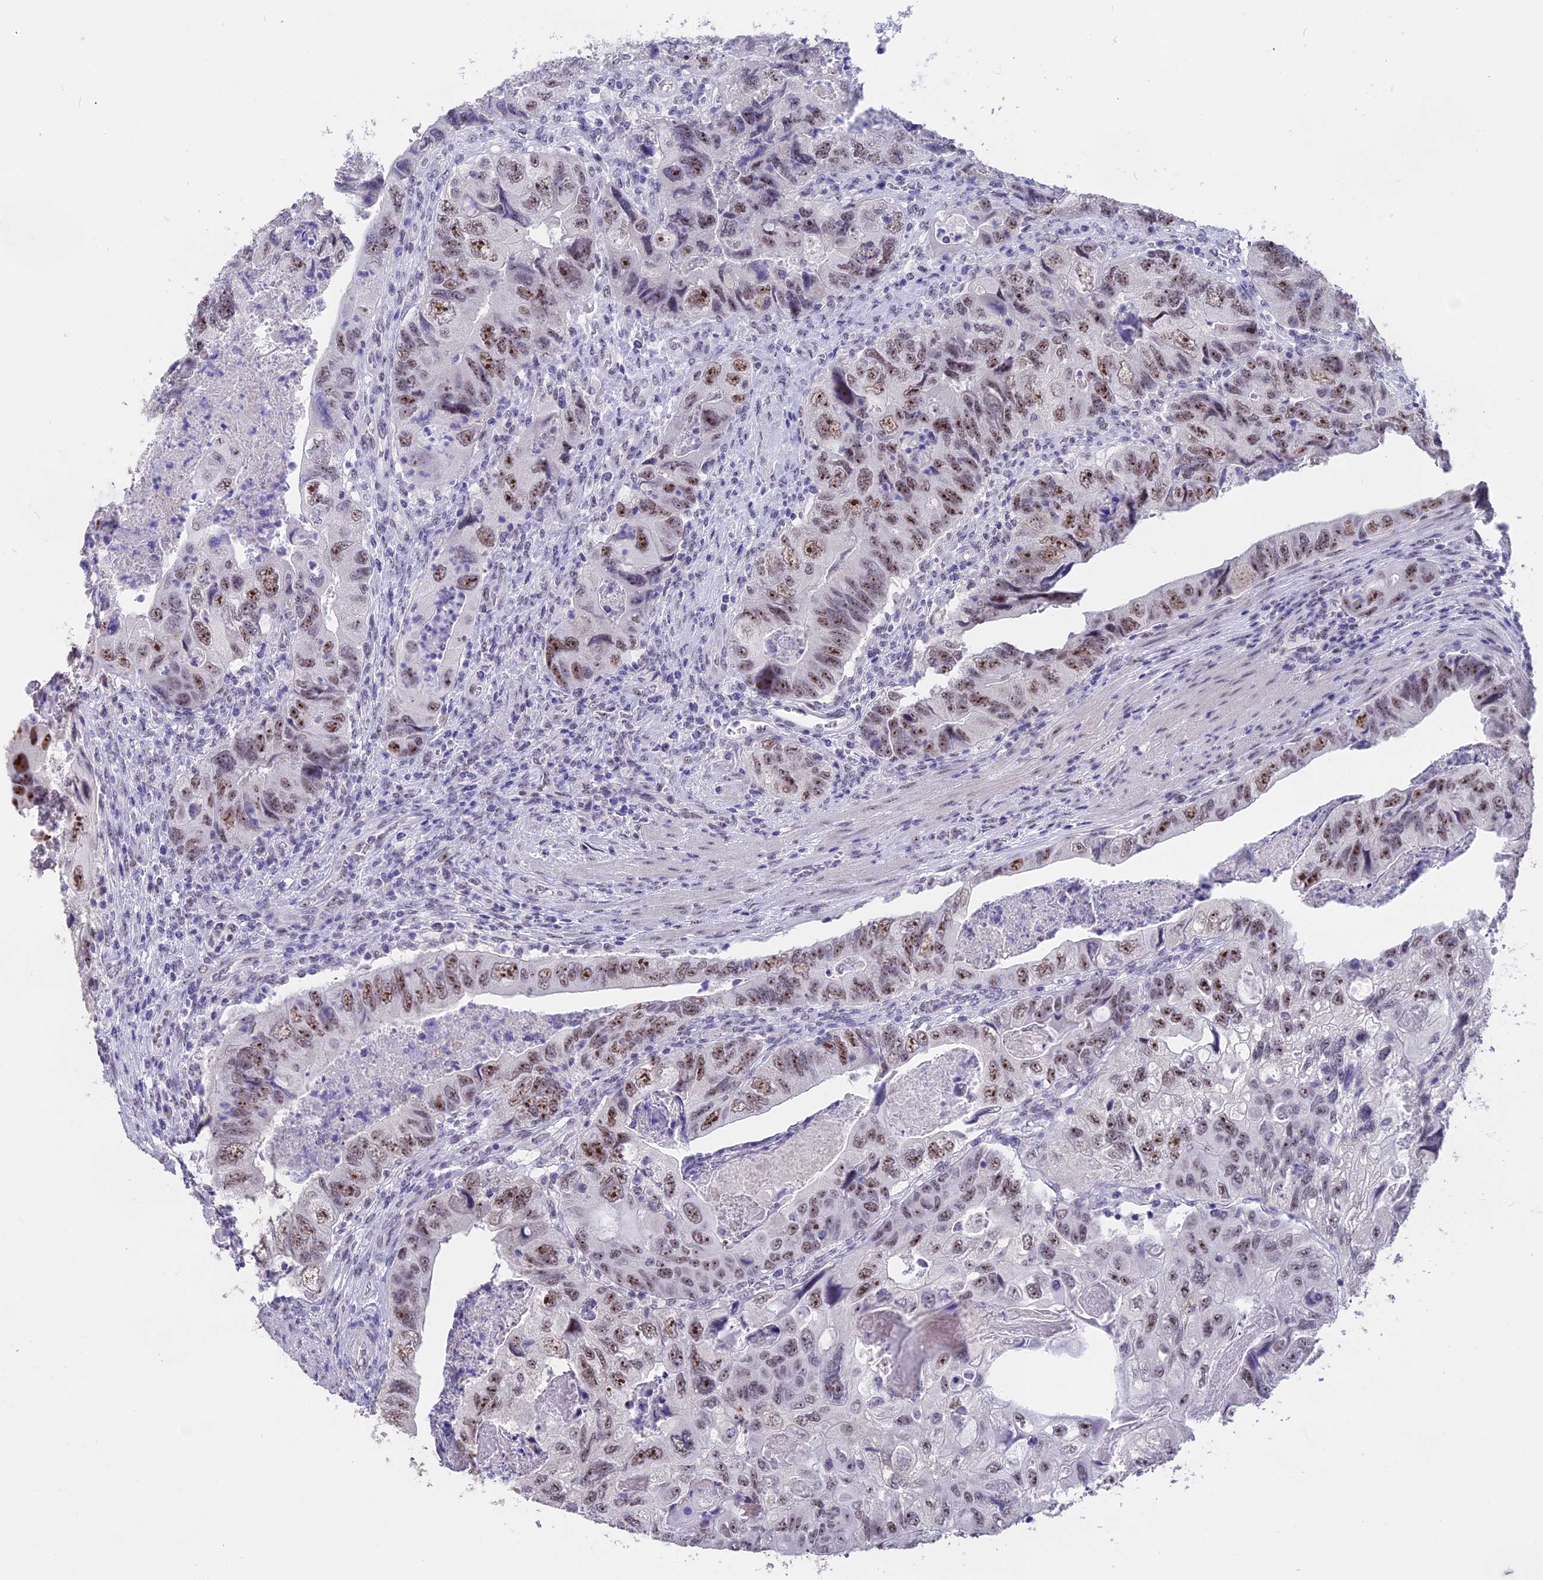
{"staining": {"intensity": "moderate", "quantity": ">75%", "location": "nuclear"}, "tissue": "colorectal cancer", "cell_type": "Tumor cells", "image_type": "cancer", "snomed": [{"axis": "morphology", "description": "Adenocarcinoma, NOS"}, {"axis": "topography", "description": "Rectum"}], "caption": "DAB (3,3'-diaminobenzidine) immunohistochemical staining of colorectal cancer exhibits moderate nuclear protein staining in approximately >75% of tumor cells.", "gene": "SETD2", "patient": {"sex": "male", "age": 63}}